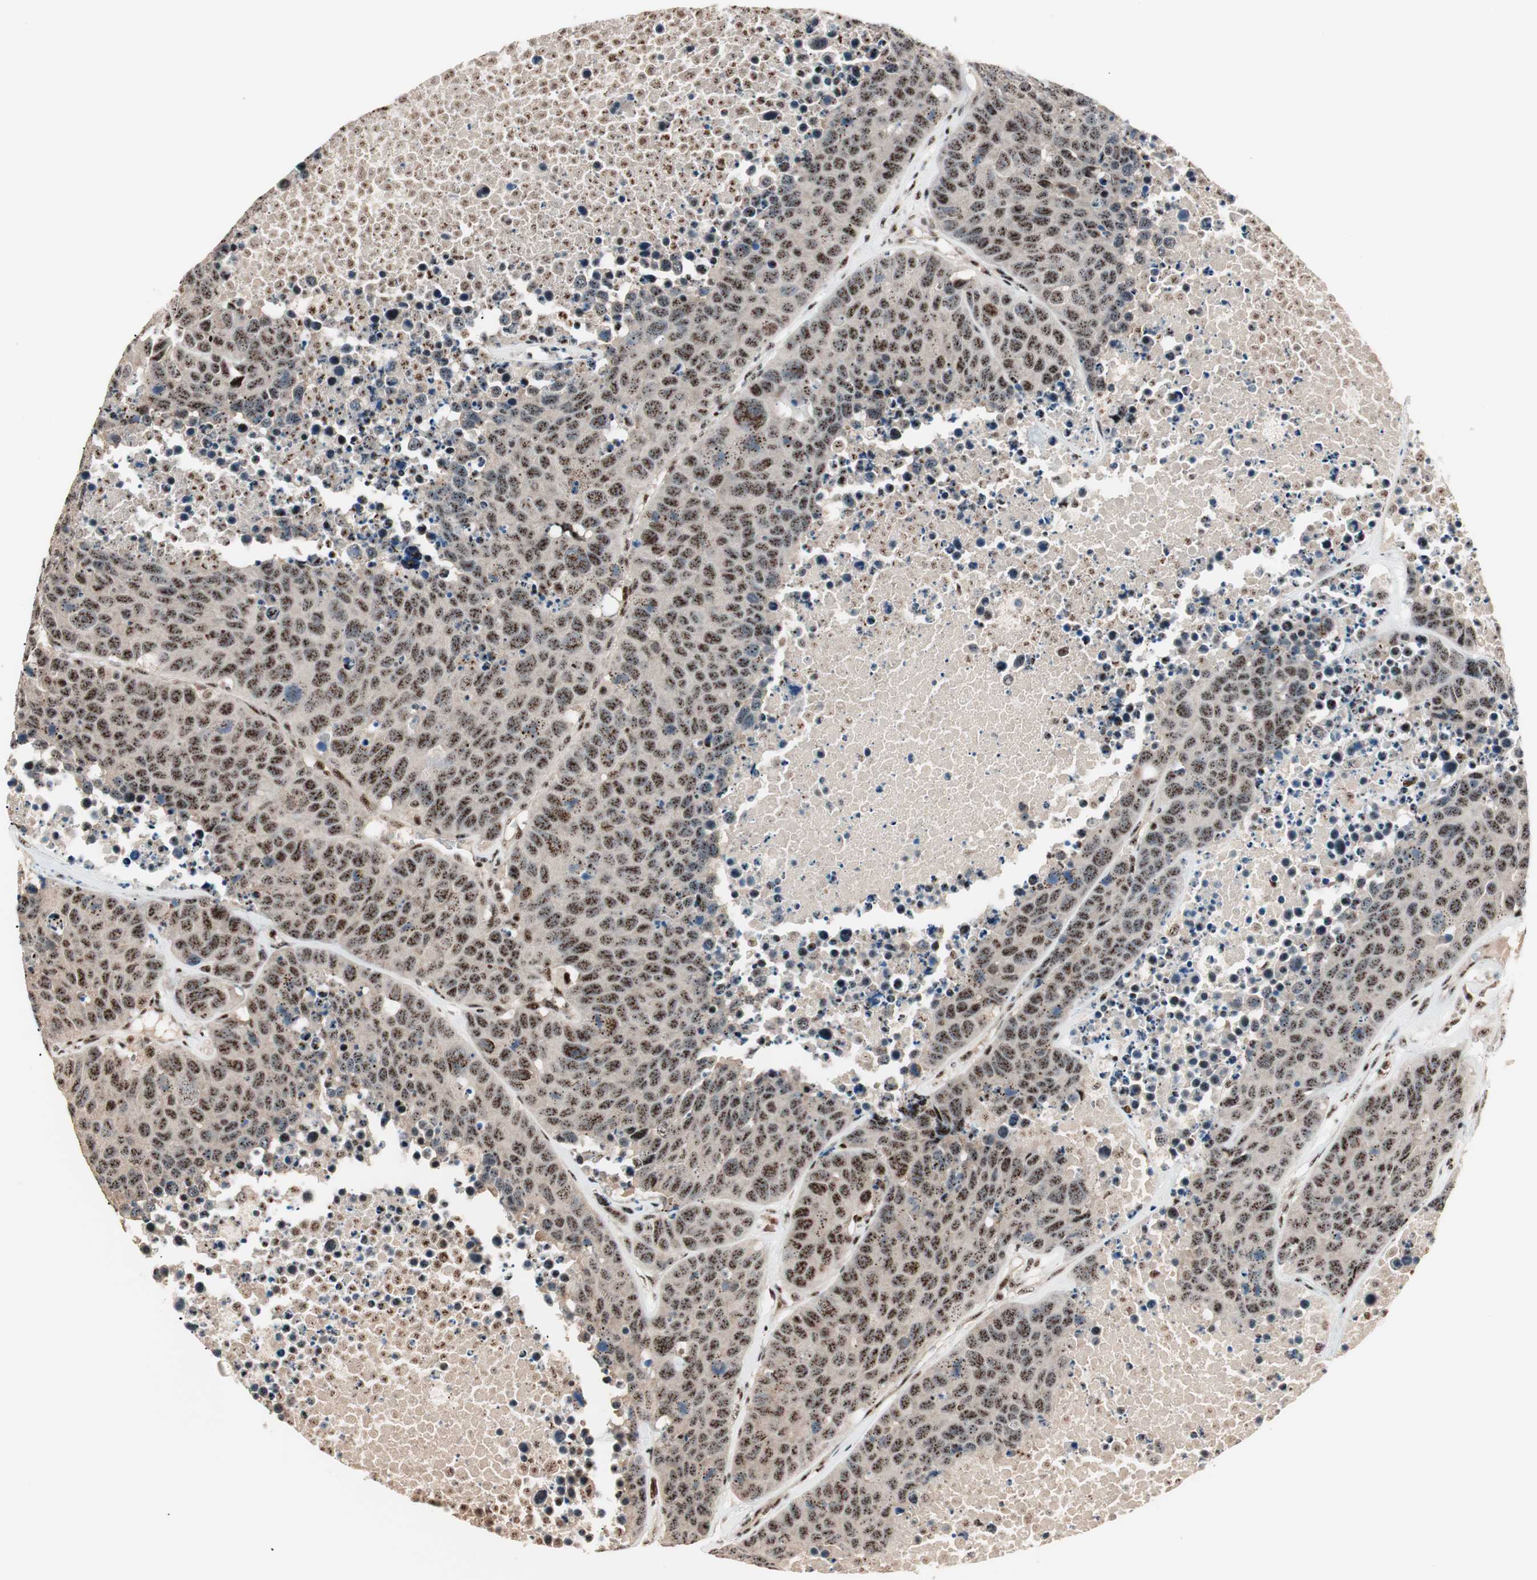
{"staining": {"intensity": "strong", "quantity": ">75%", "location": "nuclear"}, "tissue": "carcinoid", "cell_type": "Tumor cells", "image_type": "cancer", "snomed": [{"axis": "morphology", "description": "Carcinoid, malignant, NOS"}, {"axis": "topography", "description": "Lung"}], "caption": "Immunohistochemistry (IHC) image of neoplastic tissue: malignant carcinoid stained using immunohistochemistry (IHC) shows high levels of strong protein expression localized specifically in the nuclear of tumor cells, appearing as a nuclear brown color.", "gene": "NR5A2", "patient": {"sex": "male", "age": 60}}